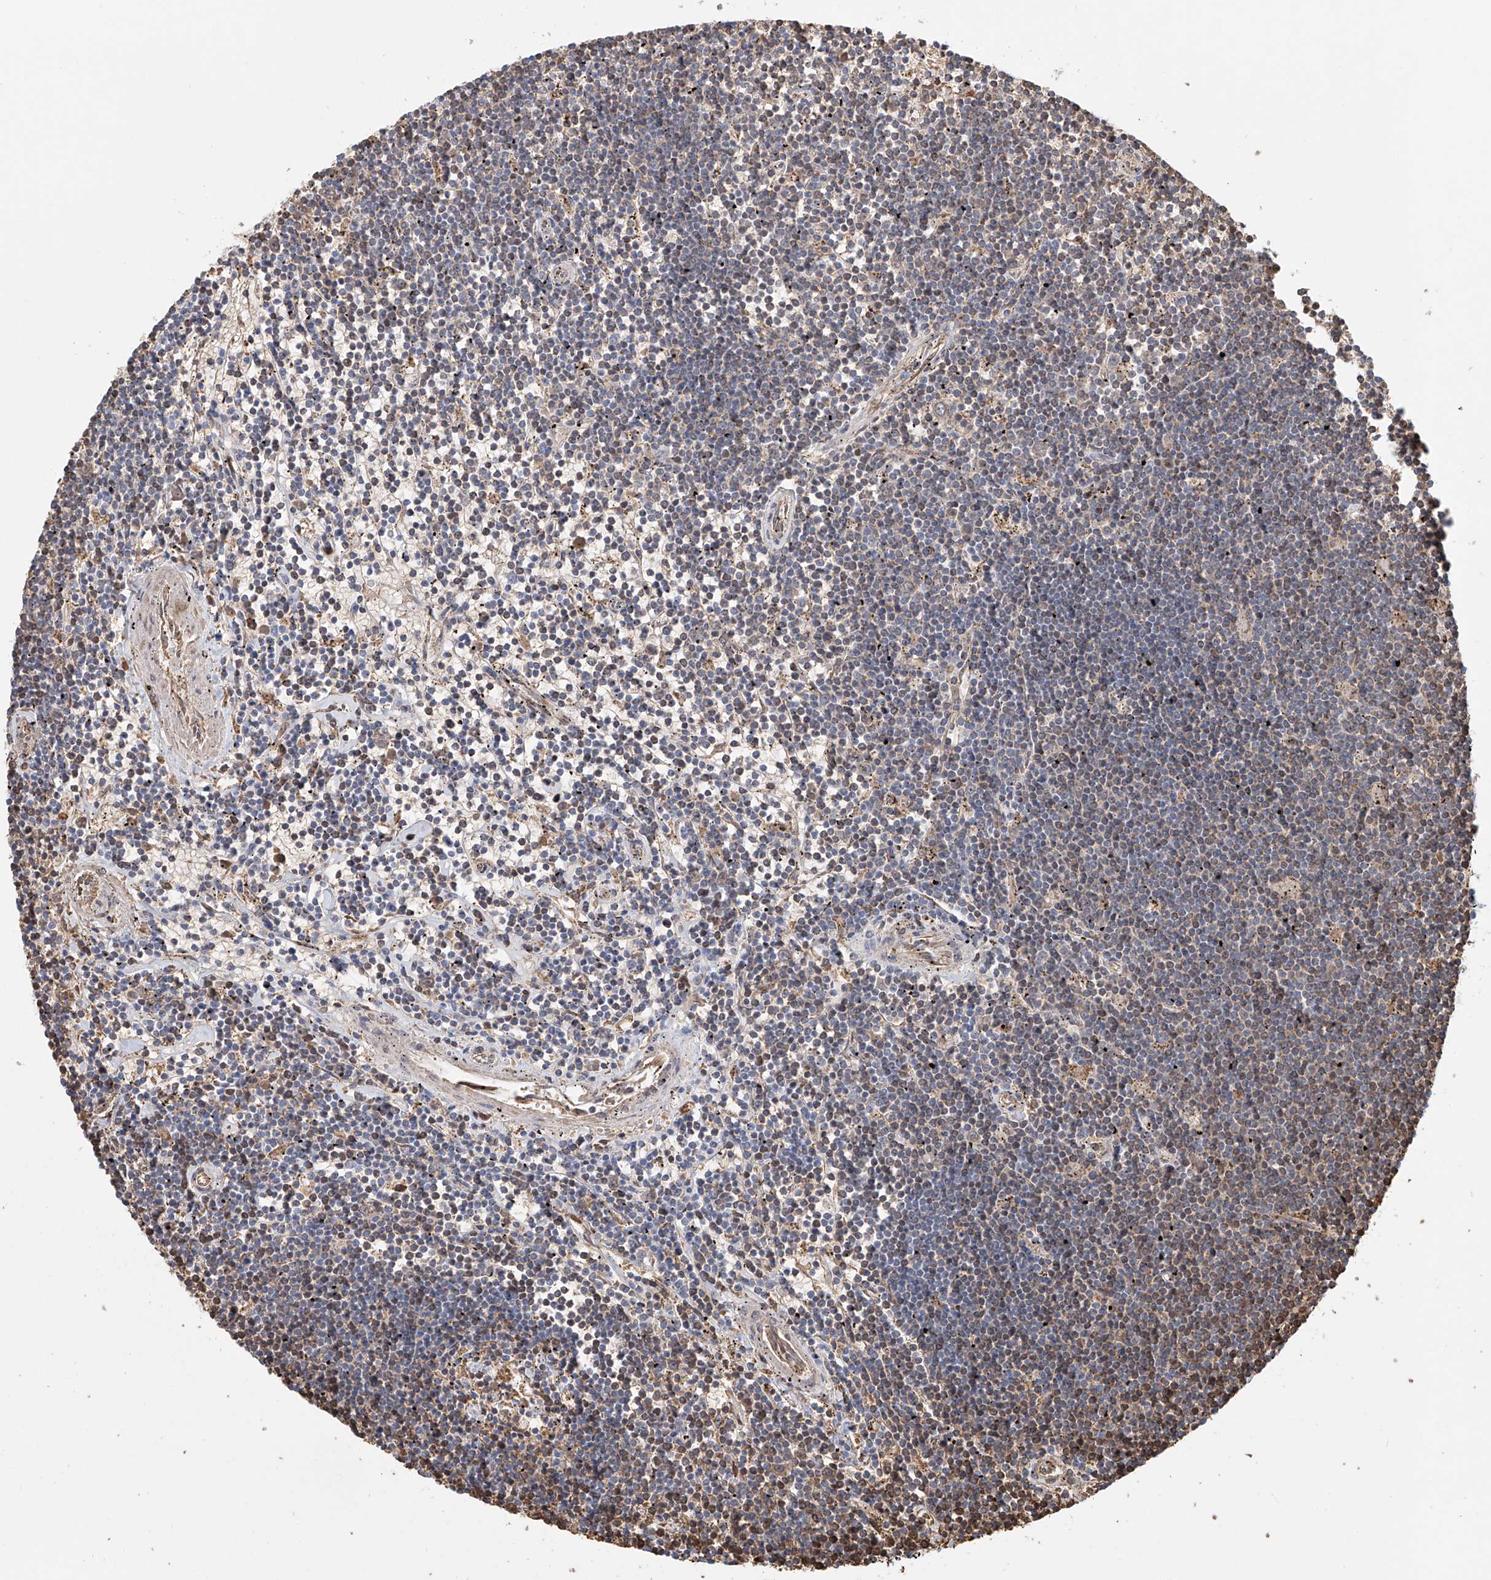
{"staining": {"intensity": "weak", "quantity": "<25%", "location": "cytoplasmic/membranous"}, "tissue": "lymphoma", "cell_type": "Tumor cells", "image_type": "cancer", "snomed": [{"axis": "morphology", "description": "Malignant lymphoma, non-Hodgkin's type, Low grade"}, {"axis": "topography", "description": "Spleen"}], "caption": "Immunohistochemical staining of human lymphoma demonstrates no significant expression in tumor cells.", "gene": "MCL1", "patient": {"sex": "male", "age": 76}}